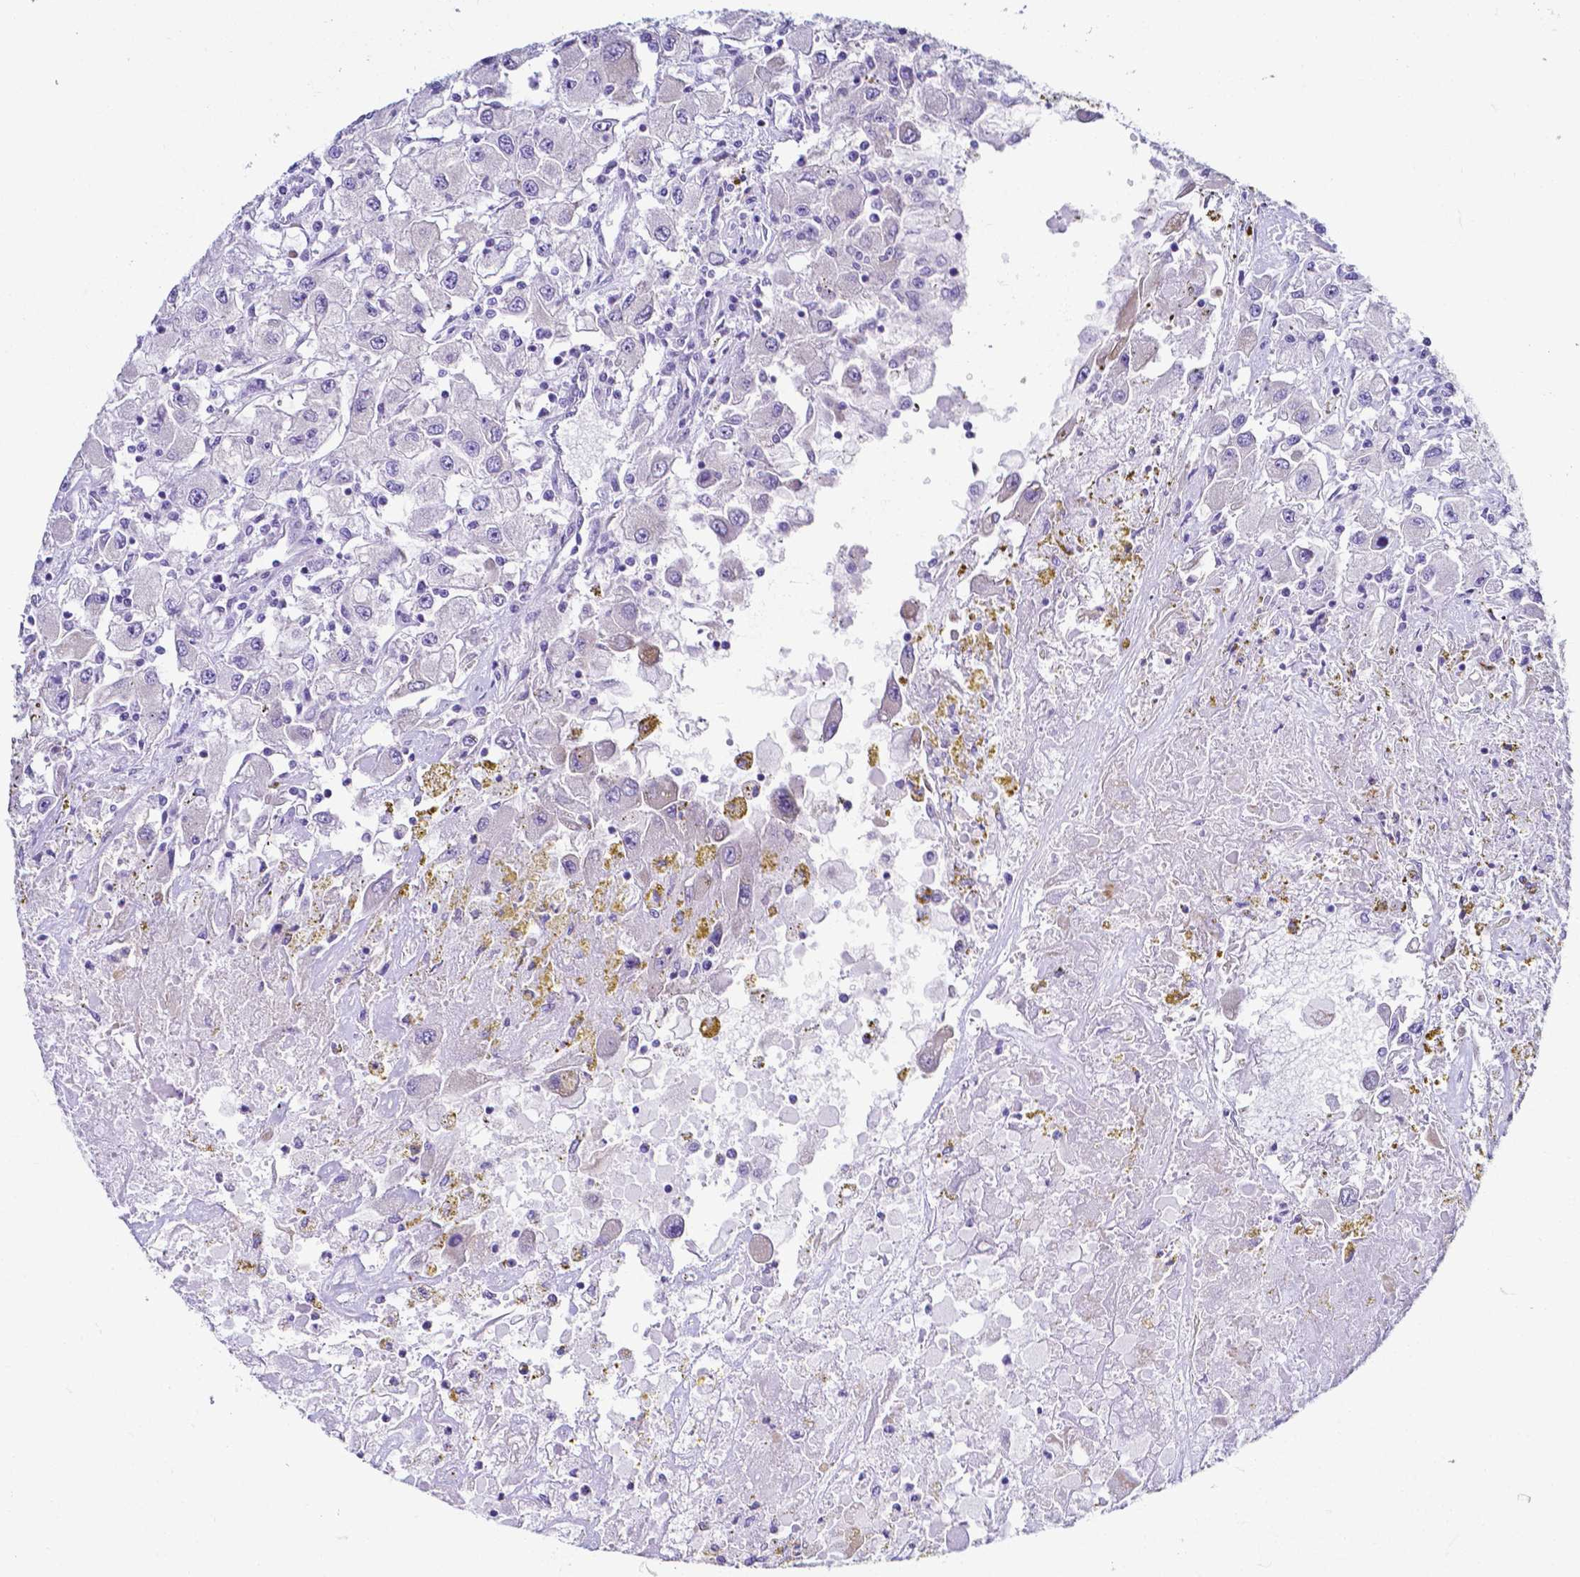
{"staining": {"intensity": "negative", "quantity": "none", "location": "none"}, "tissue": "renal cancer", "cell_type": "Tumor cells", "image_type": "cancer", "snomed": [{"axis": "morphology", "description": "Adenocarcinoma, NOS"}, {"axis": "topography", "description": "Kidney"}], "caption": "Immunohistochemical staining of human renal adenocarcinoma reveals no significant positivity in tumor cells.", "gene": "FAM83G", "patient": {"sex": "female", "age": 67}}